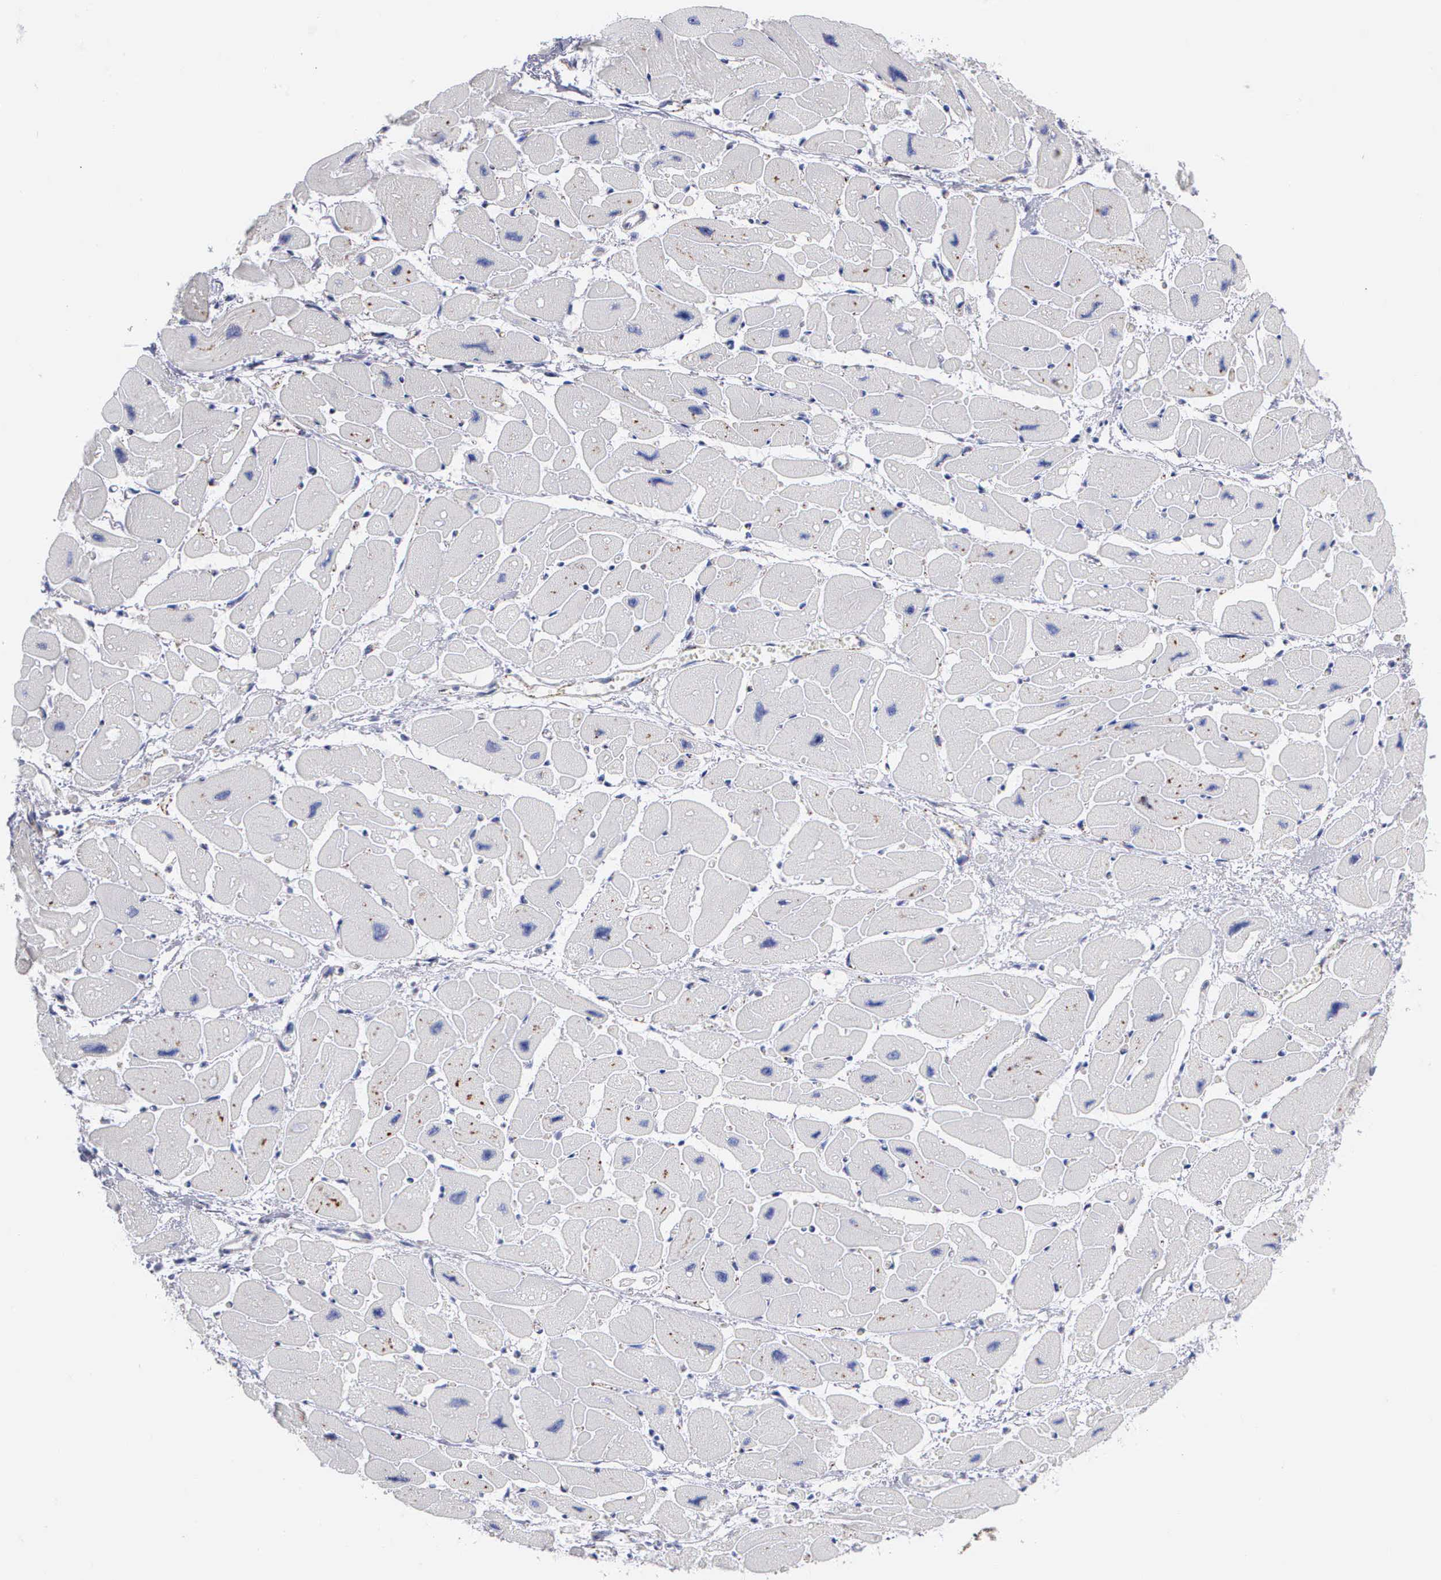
{"staining": {"intensity": "moderate", "quantity": "<25%", "location": "cytoplasmic/membranous"}, "tissue": "heart muscle", "cell_type": "Cardiomyocytes", "image_type": "normal", "snomed": [{"axis": "morphology", "description": "Normal tissue, NOS"}, {"axis": "topography", "description": "Heart"}], "caption": "Cardiomyocytes display low levels of moderate cytoplasmic/membranous staining in about <25% of cells in benign human heart muscle.", "gene": "CTSL", "patient": {"sex": "female", "age": 54}}